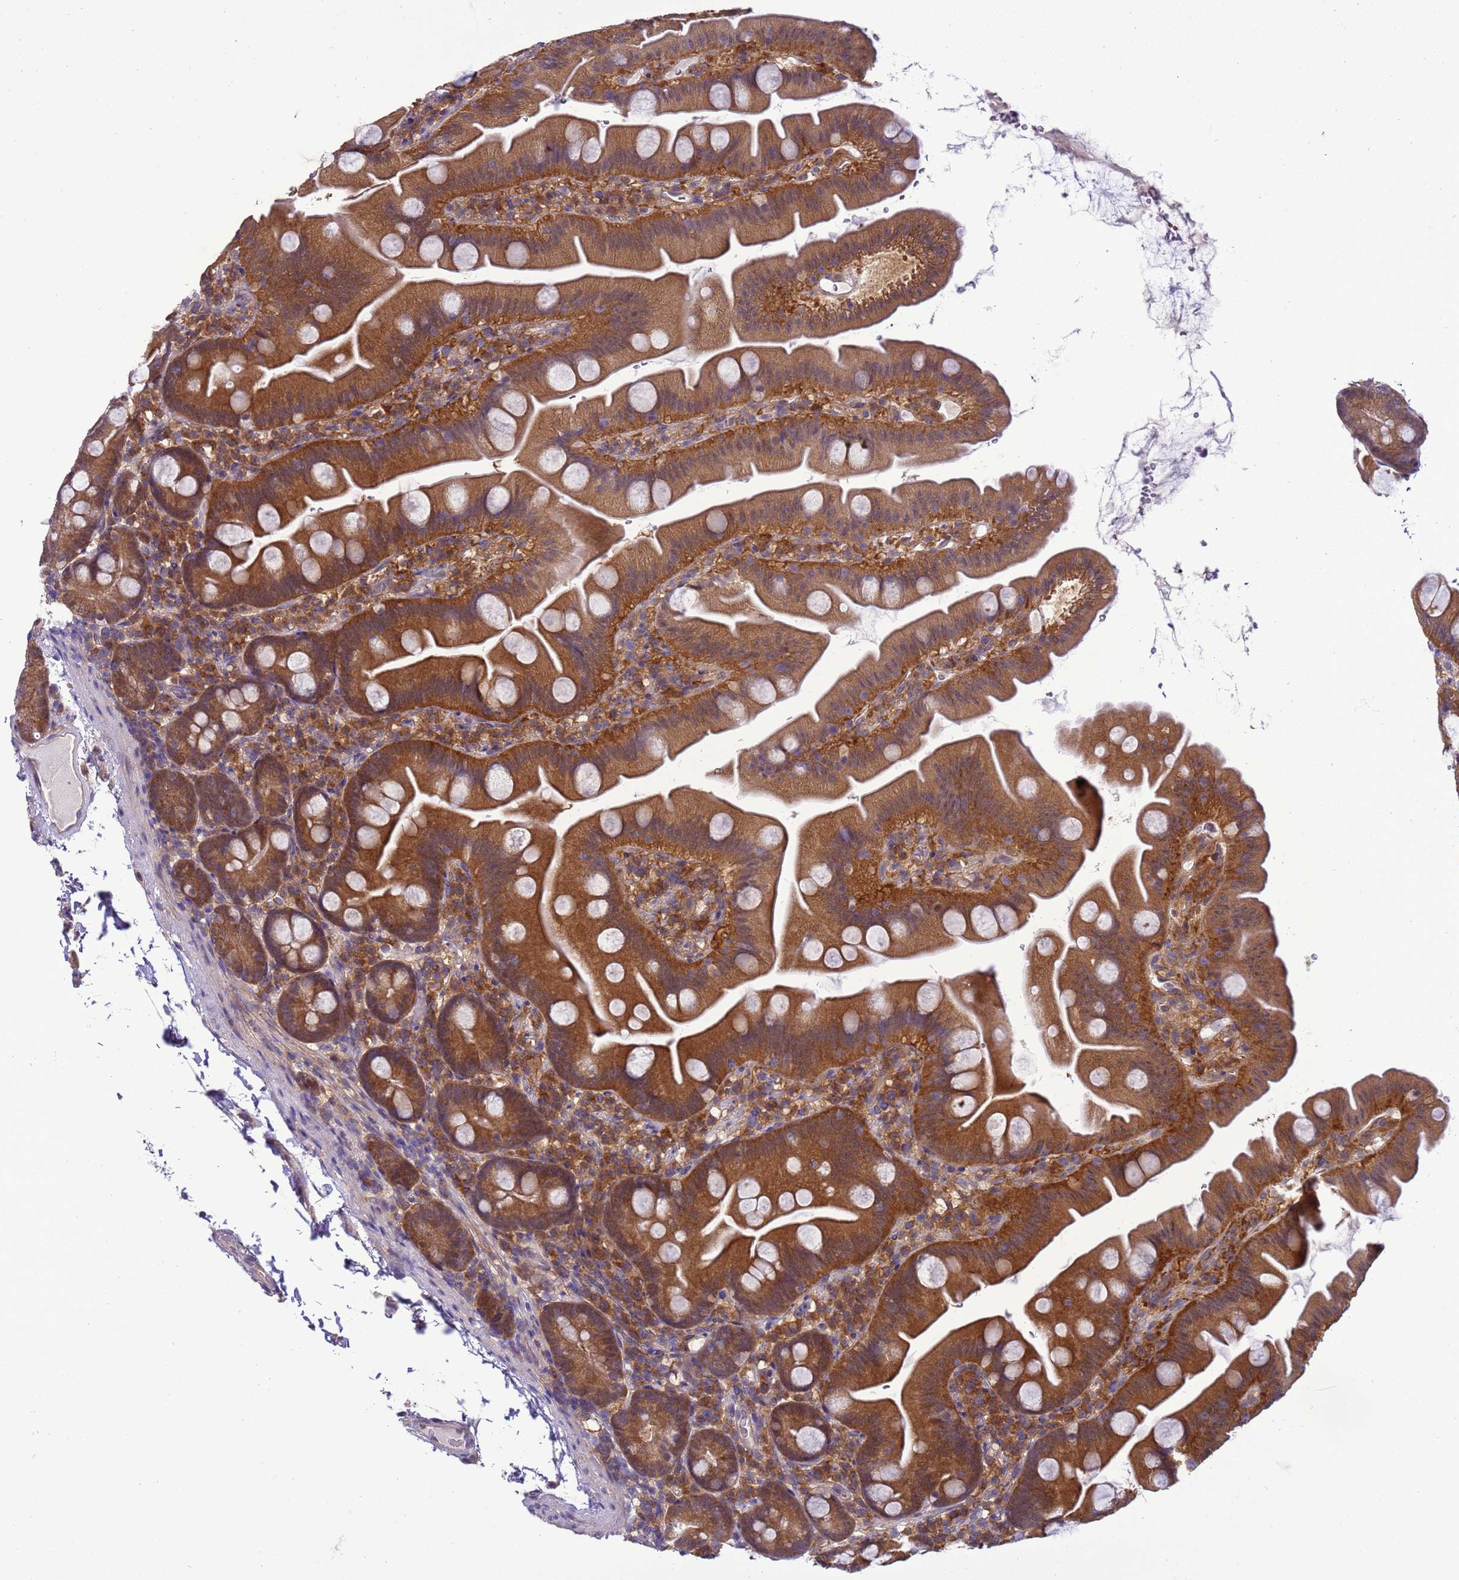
{"staining": {"intensity": "strong", "quantity": ">75%", "location": "cytoplasmic/membranous"}, "tissue": "small intestine", "cell_type": "Glandular cells", "image_type": "normal", "snomed": [{"axis": "morphology", "description": "Normal tissue, NOS"}, {"axis": "topography", "description": "Small intestine"}], "caption": "Immunohistochemistry photomicrograph of normal small intestine: small intestine stained using immunohistochemistry reveals high levels of strong protein expression localized specifically in the cytoplasmic/membranous of glandular cells, appearing as a cytoplasmic/membranous brown color.", "gene": "DDI2", "patient": {"sex": "female", "age": 68}}